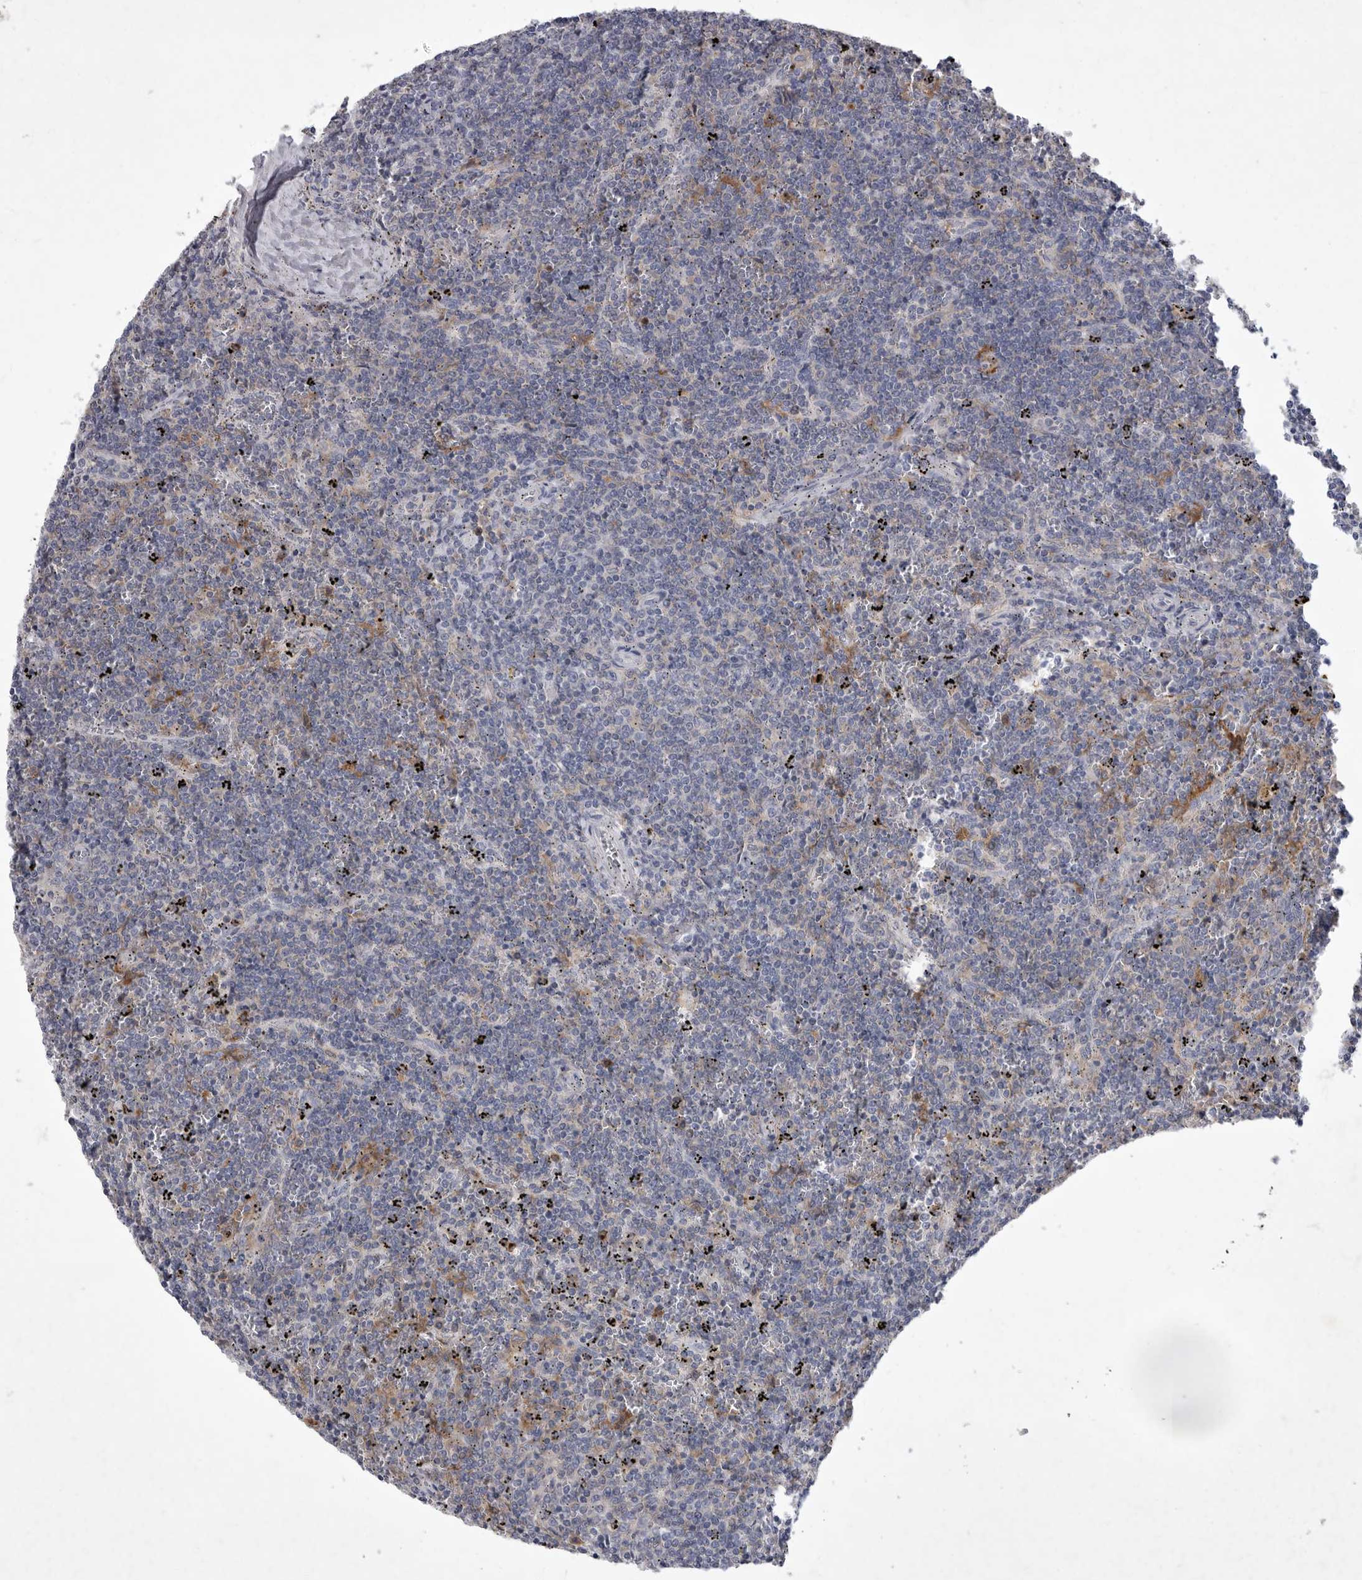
{"staining": {"intensity": "negative", "quantity": "none", "location": "none"}, "tissue": "lymphoma", "cell_type": "Tumor cells", "image_type": "cancer", "snomed": [{"axis": "morphology", "description": "Malignant lymphoma, non-Hodgkin's type, Low grade"}, {"axis": "topography", "description": "Spleen"}], "caption": "This is an IHC image of human lymphoma. There is no positivity in tumor cells.", "gene": "SIGLEC10", "patient": {"sex": "female", "age": 50}}